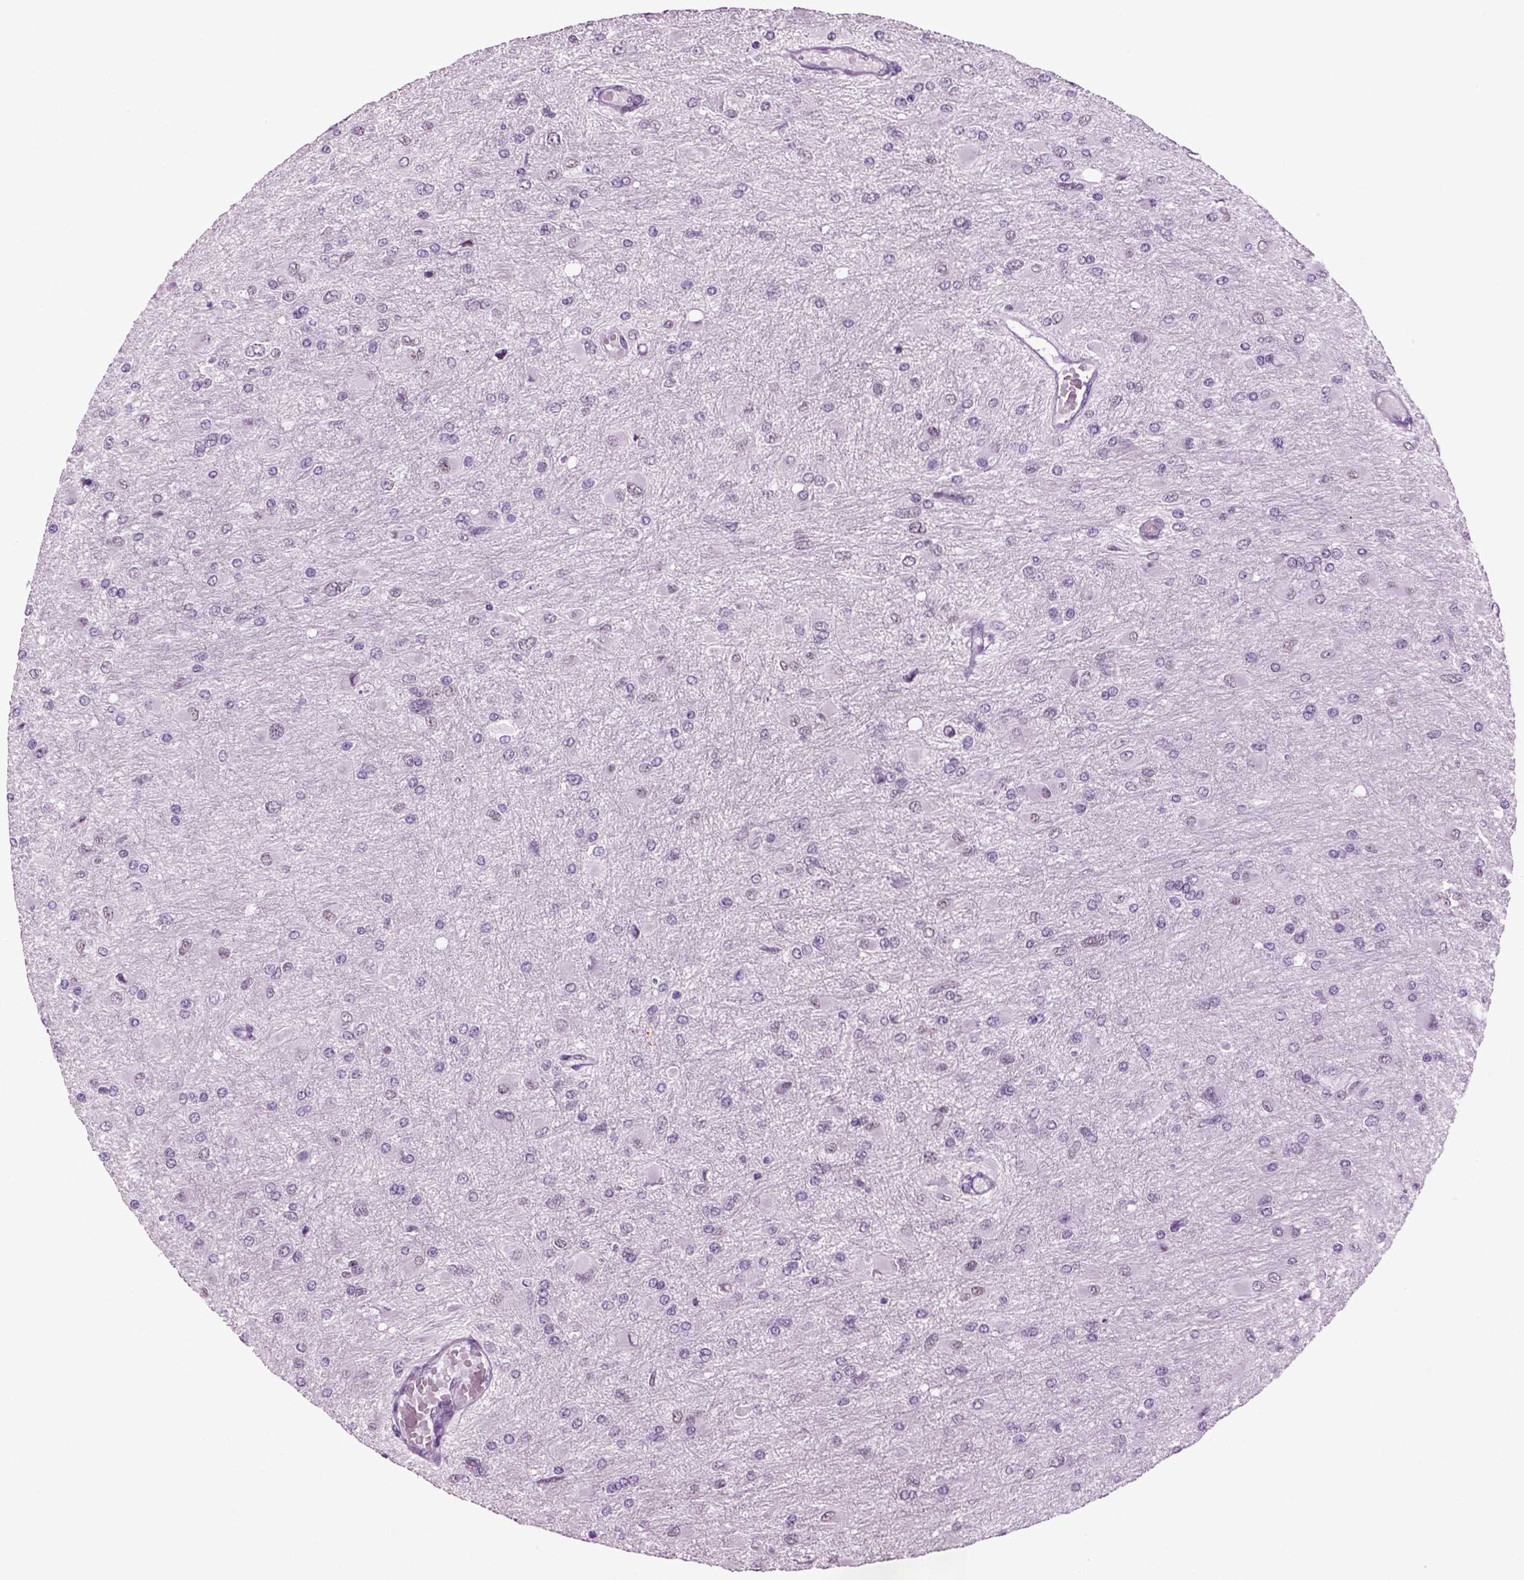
{"staining": {"intensity": "weak", "quantity": "<25%", "location": "nuclear"}, "tissue": "glioma", "cell_type": "Tumor cells", "image_type": "cancer", "snomed": [{"axis": "morphology", "description": "Glioma, malignant, High grade"}, {"axis": "topography", "description": "Cerebral cortex"}], "caption": "DAB (3,3'-diaminobenzidine) immunohistochemical staining of malignant glioma (high-grade) demonstrates no significant staining in tumor cells.", "gene": "RFX3", "patient": {"sex": "female", "age": 36}}